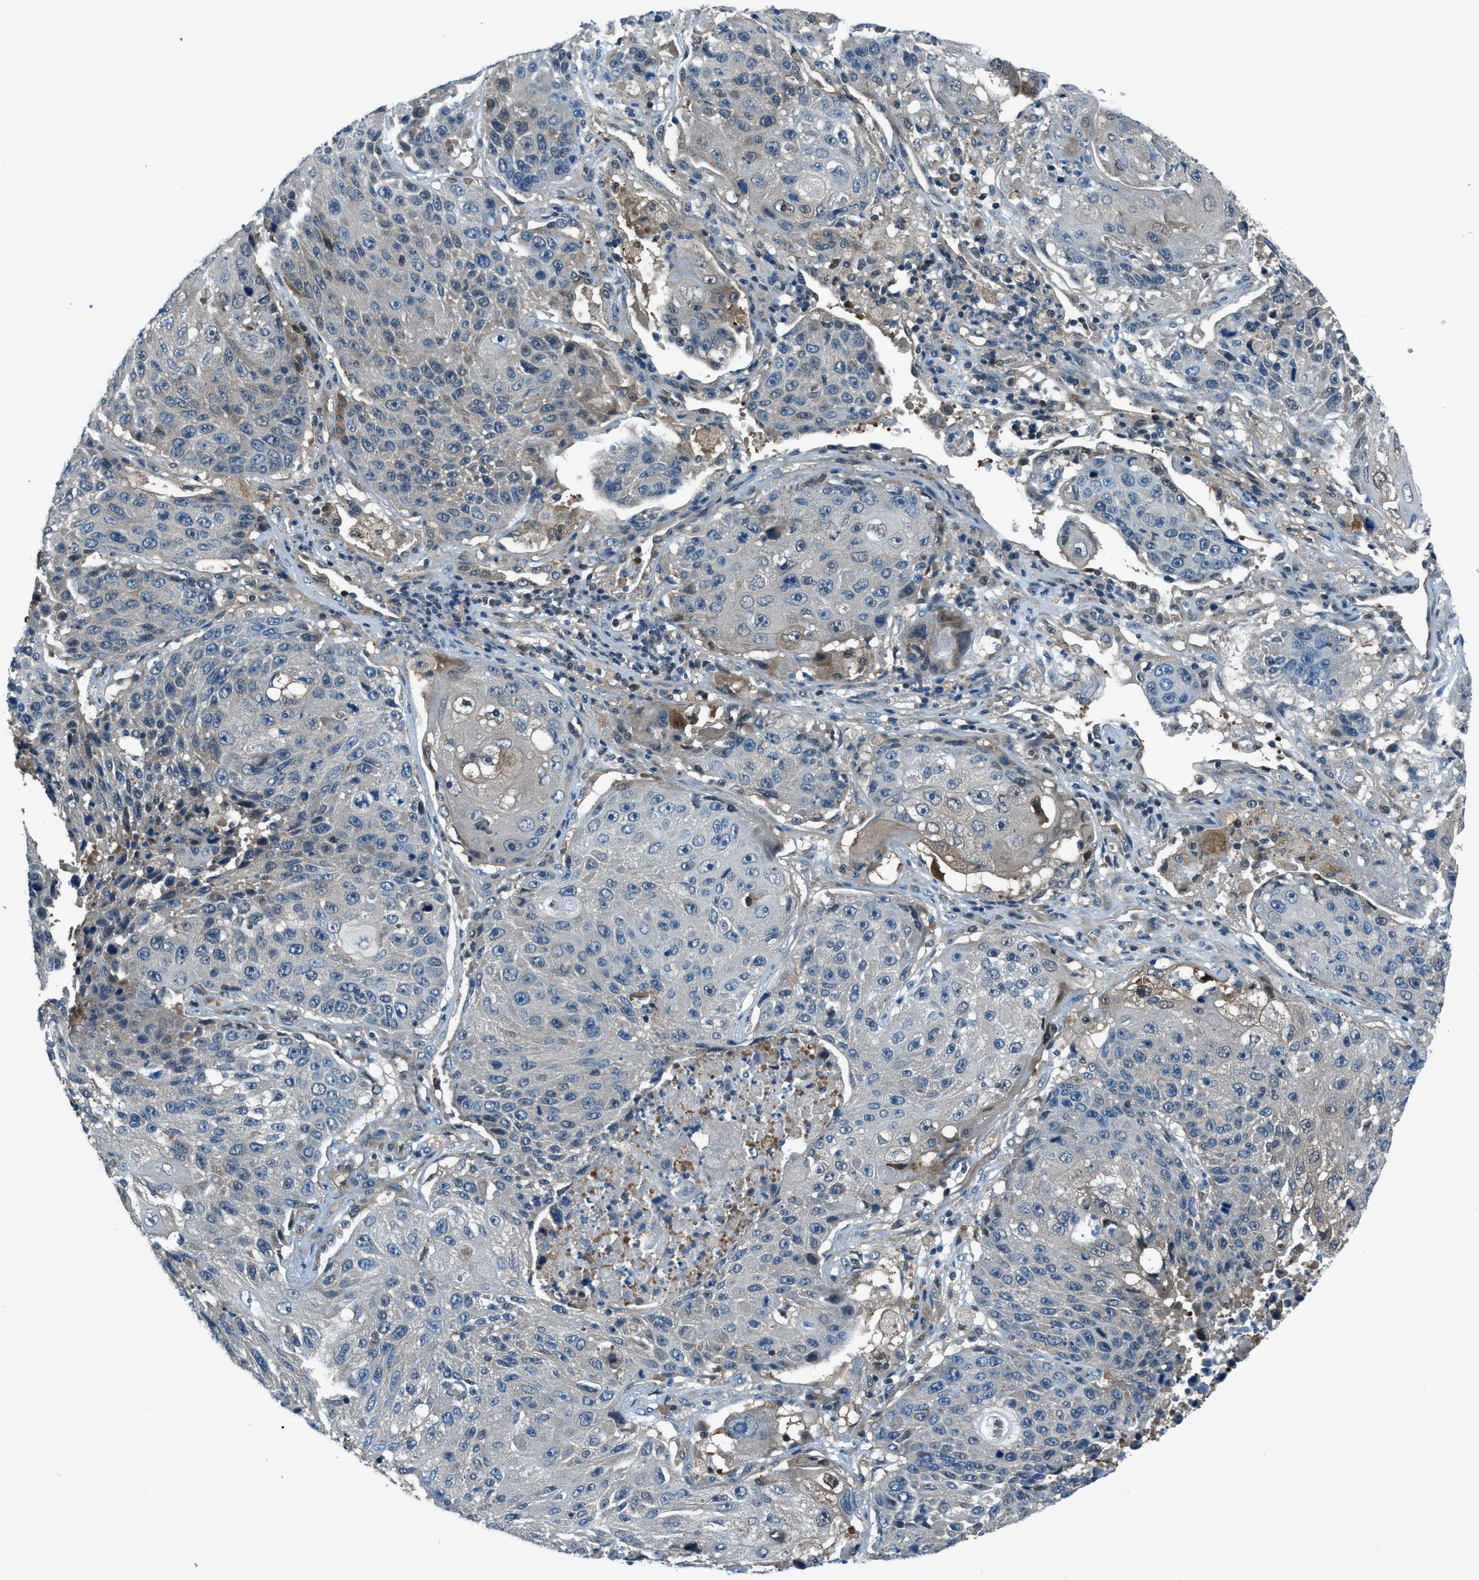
{"staining": {"intensity": "negative", "quantity": "none", "location": "none"}, "tissue": "lung cancer", "cell_type": "Tumor cells", "image_type": "cancer", "snomed": [{"axis": "morphology", "description": "Squamous cell carcinoma, NOS"}, {"axis": "topography", "description": "Lung"}], "caption": "The image exhibits no significant positivity in tumor cells of lung cancer (squamous cell carcinoma).", "gene": "HEBP2", "patient": {"sex": "male", "age": 61}}